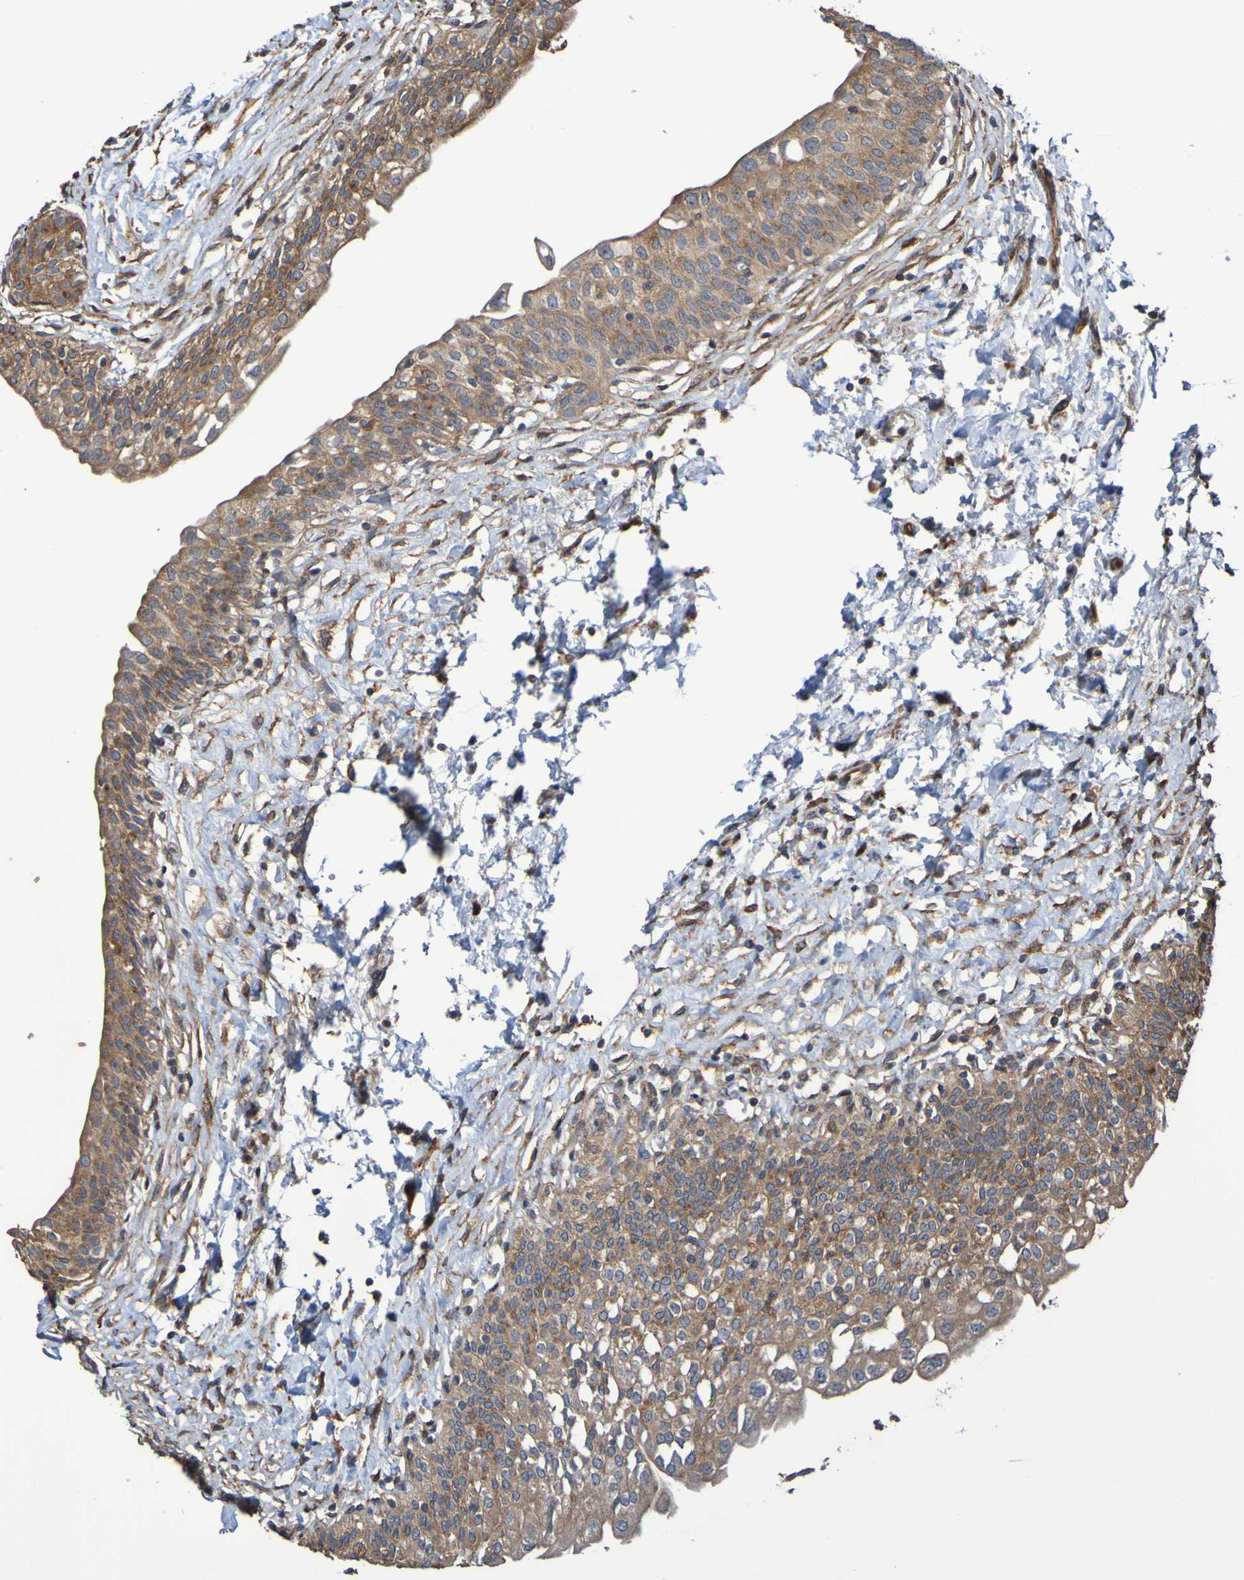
{"staining": {"intensity": "moderate", "quantity": ">75%", "location": "cytoplasmic/membranous"}, "tissue": "urinary bladder", "cell_type": "Urothelial cells", "image_type": "normal", "snomed": [{"axis": "morphology", "description": "Normal tissue, NOS"}, {"axis": "topography", "description": "Urinary bladder"}], "caption": "Immunohistochemistry (IHC) photomicrograph of benign urinary bladder stained for a protein (brown), which demonstrates medium levels of moderate cytoplasmic/membranous expression in about >75% of urothelial cells.", "gene": "UCN", "patient": {"sex": "male", "age": 55}}